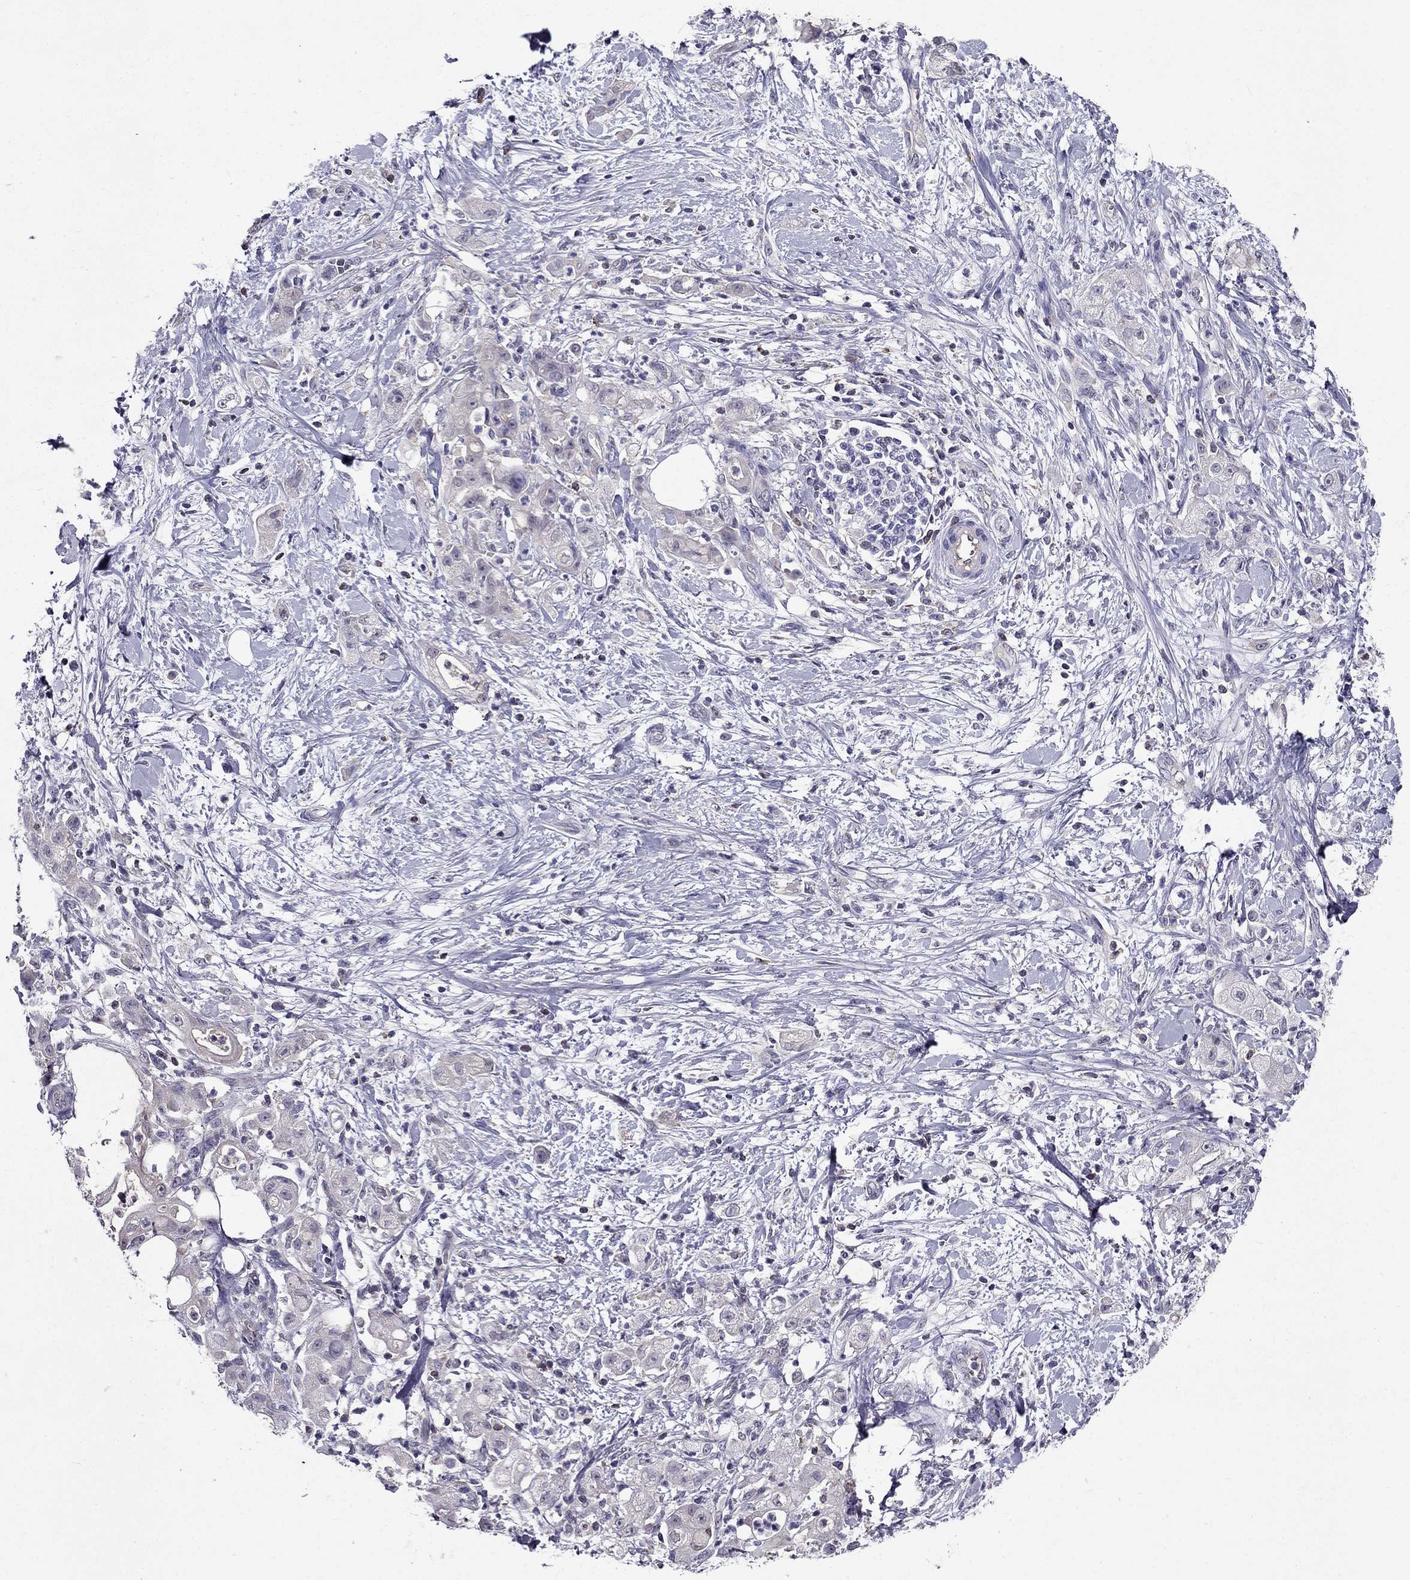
{"staining": {"intensity": "negative", "quantity": "none", "location": "none"}, "tissue": "stomach cancer", "cell_type": "Tumor cells", "image_type": "cancer", "snomed": [{"axis": "morphology", "description": "Adenocarcinoma, NOS"}, {"axis": "topography", "description": "Stomach"}], "caption": "IHC histopathology image of neoplastic tissue: adenocarcinoma (stomach) stained with DAB (3,3'-diaminobenzidine) exhibits no significant protein expression in tumor cells. (Stains: DAB IHC with hematoxylin counter stain, Microscopy: brightfield microscopy at high magnification).", "gene": "AAK1", "patient": {"sex": "male", "age": 58}}